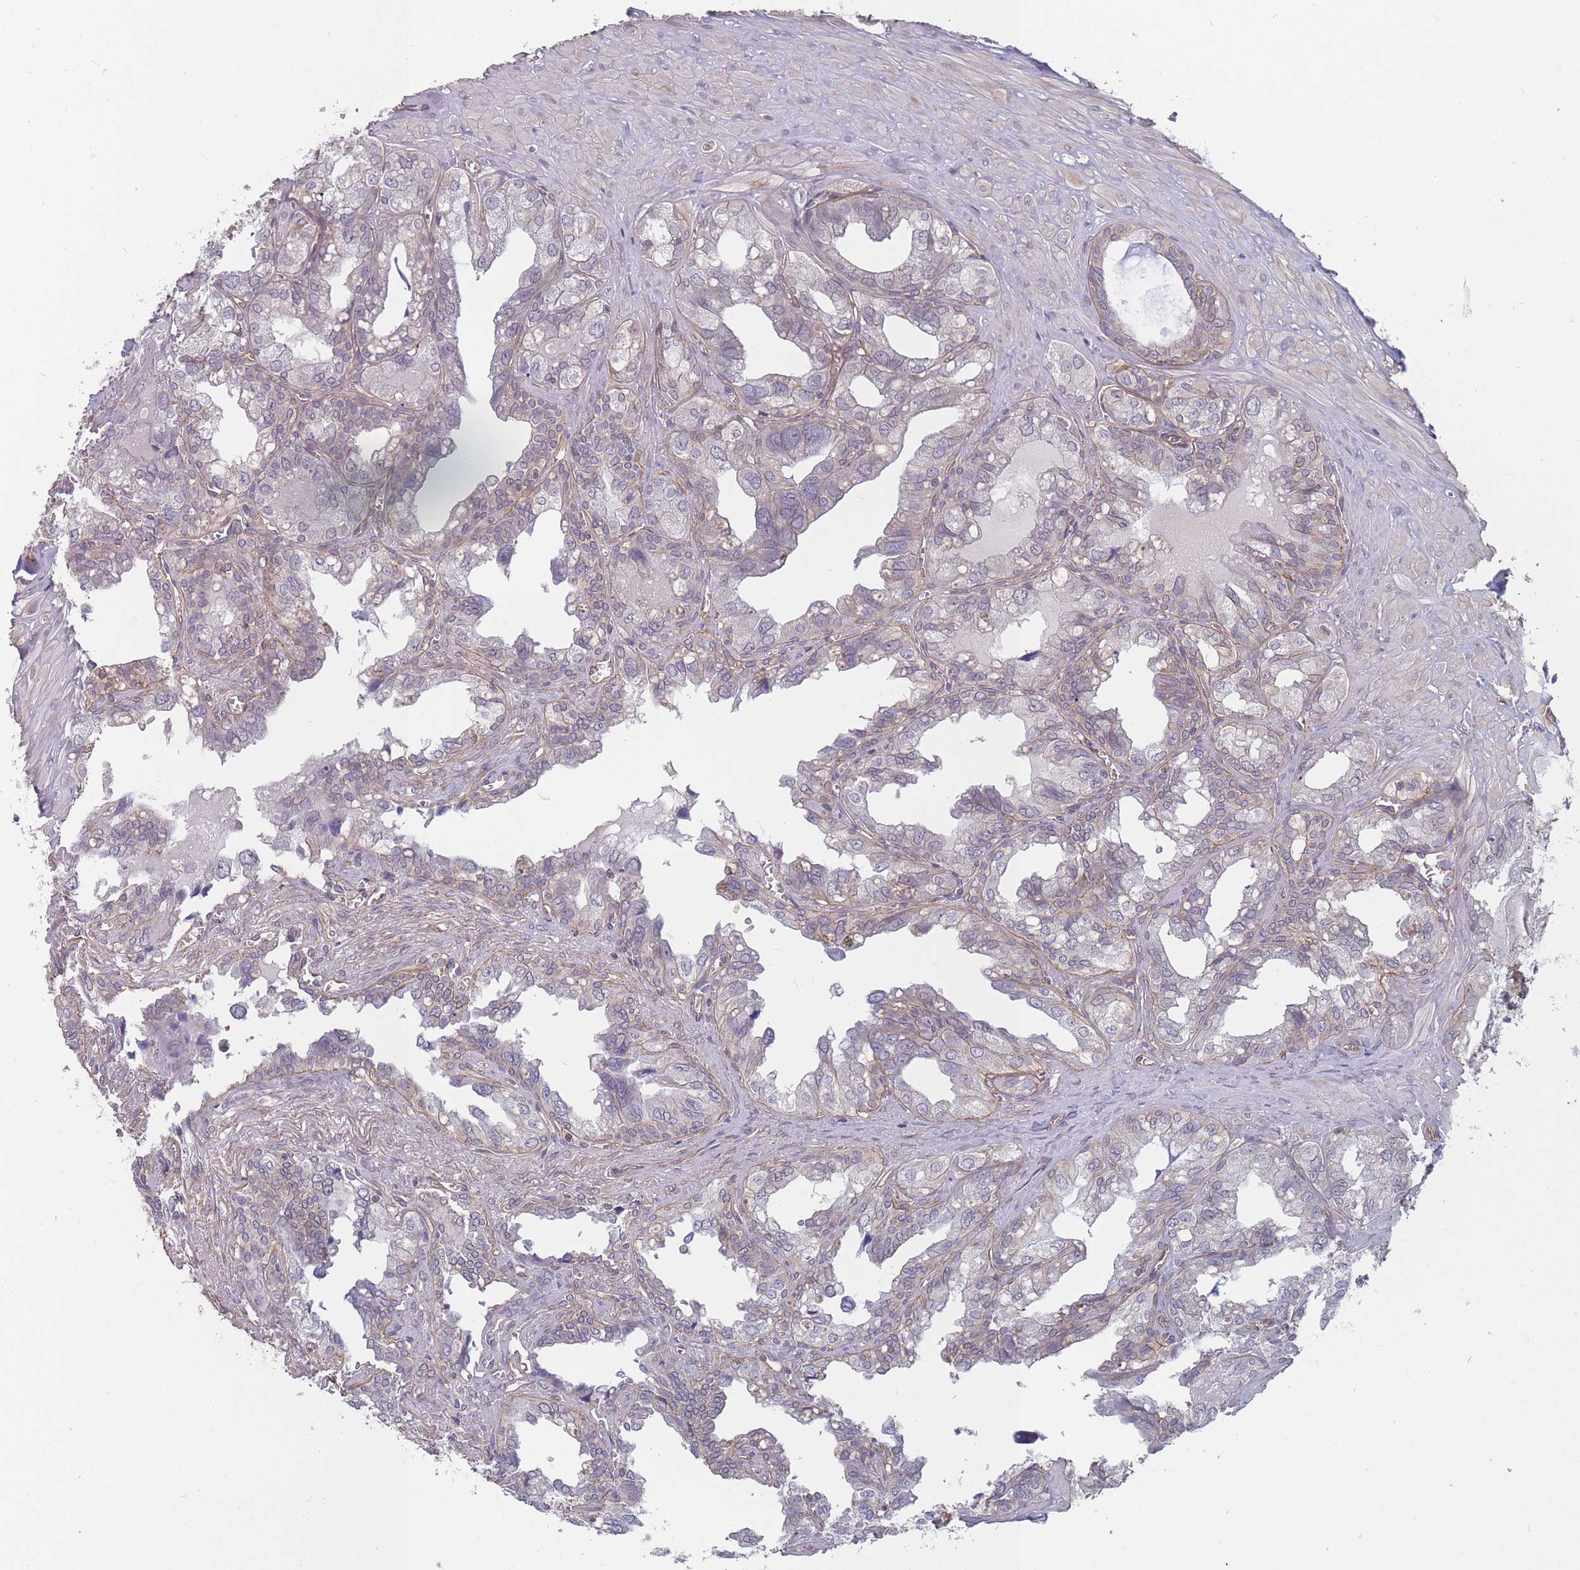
{"staining": {"intensity": "weak", "quantity": "25%-75%", "location": "cytoplasmic/membranous"}, "tissue": "seminal vesicle", "cell_type": "Glandular cells", "image_type": "normal", "snomed": [{"axis": "morphology", "description": "Normal tissue, NOS"}, {"axis": "topography", "description": "Seminal veicle"}], "caption": "Weak cytoplasmic/membranous positivity is present in approximately 25%-75% of glandular cells in normal seminal vesicle.", "gene": "SLC1A6", "patient": {"sex": "male", "age": 67}}